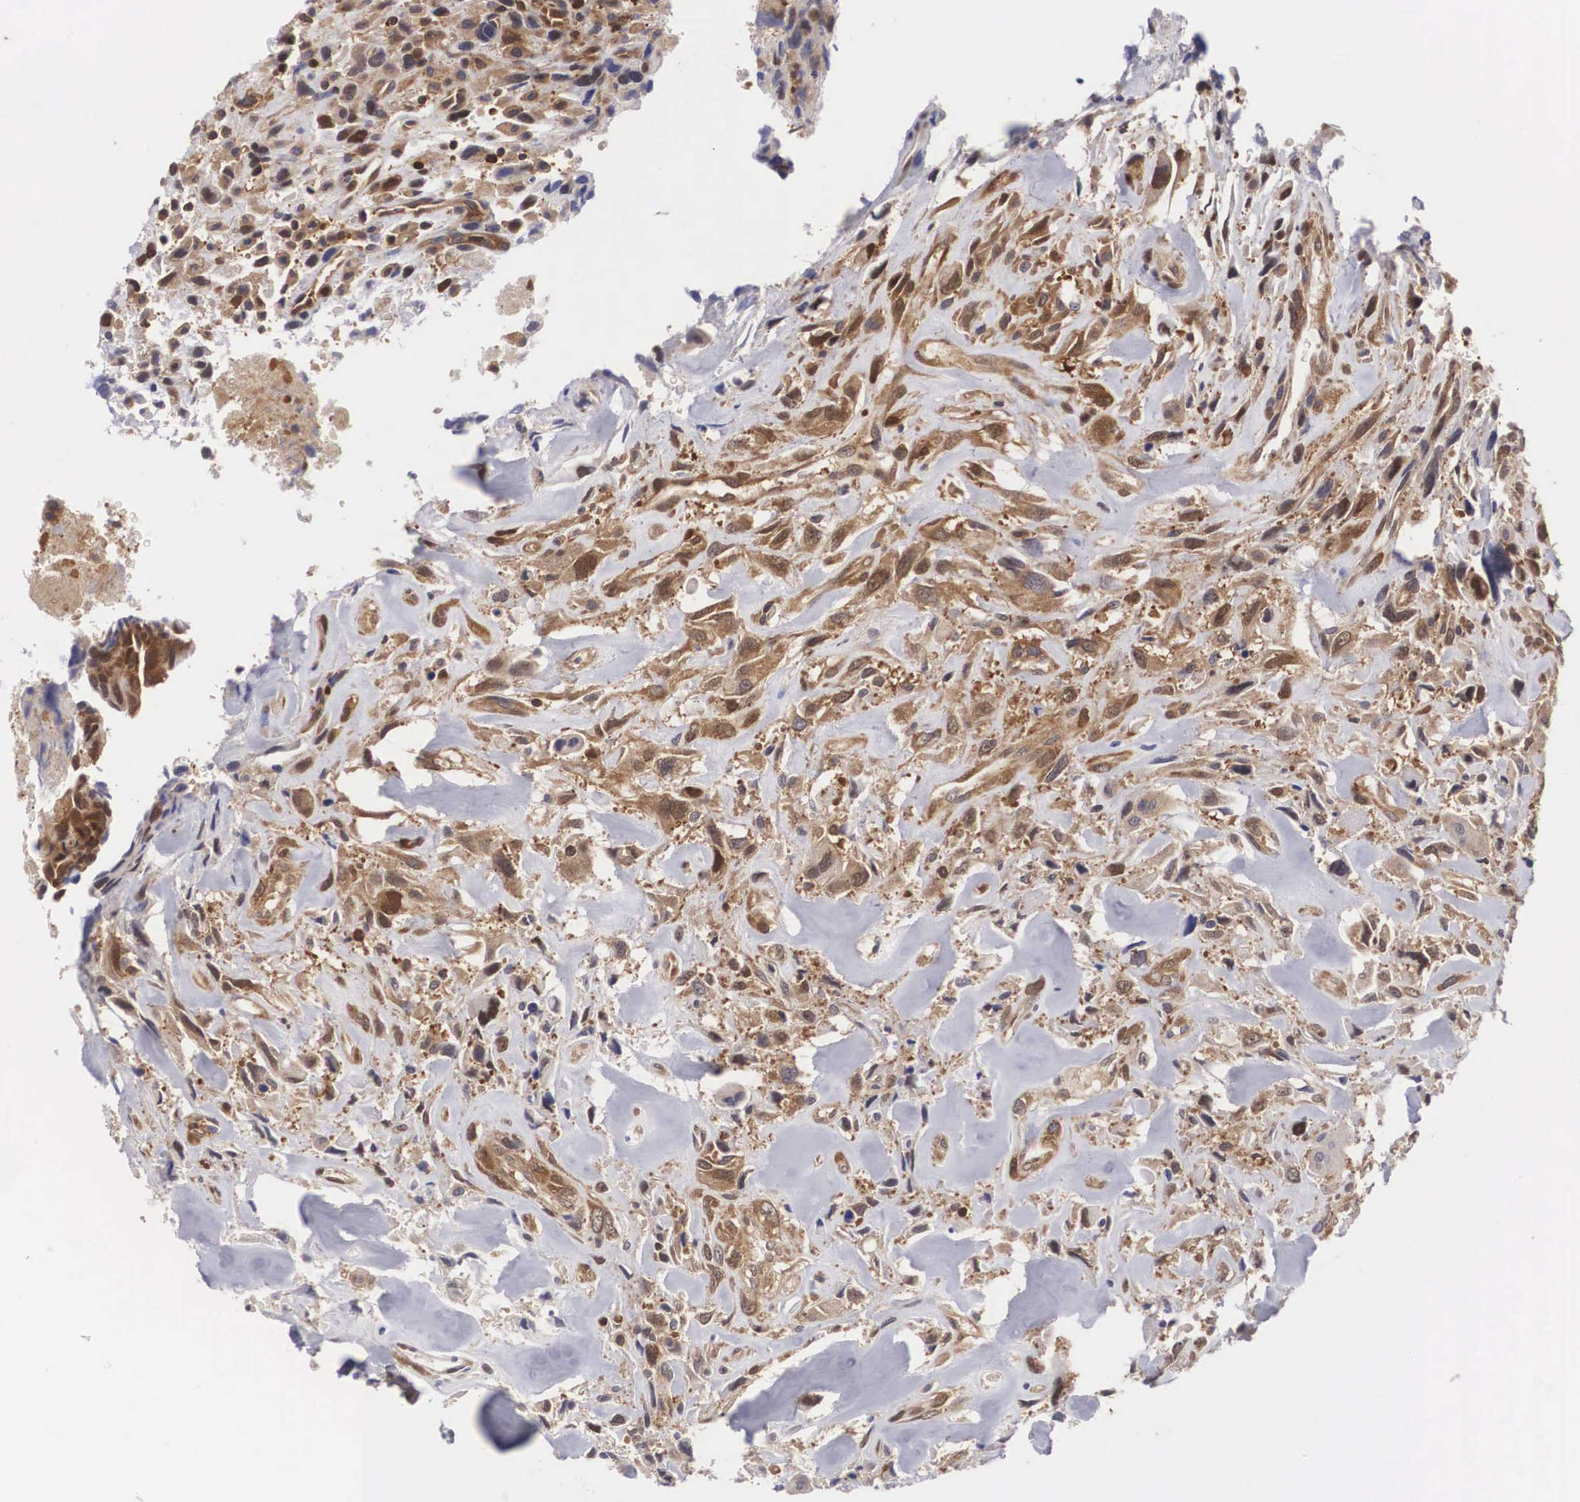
{"staining": {"intensity": "moderate", "quantity": ">75%", "location": "cytoplasmic/membranous,nuclear"}, "tissue": "breast cancer", "cell_type": "Tumor cells", "image_type": "cancer", "snomed": [{"axis": "morphology", "description": "Neoplasm, malignant, NOS"}, {"axis": "topography", "description": "Breast"}], "caption": "Immunohistochemical staining of neoplasm (malignant) (breast) exhibits medium levels of moderate cytoplasmic/membranous and nuclear expression in about >75% of tumor cells.", "gene": "ADSL", "patient": {"sex": "female", "age": 50}}